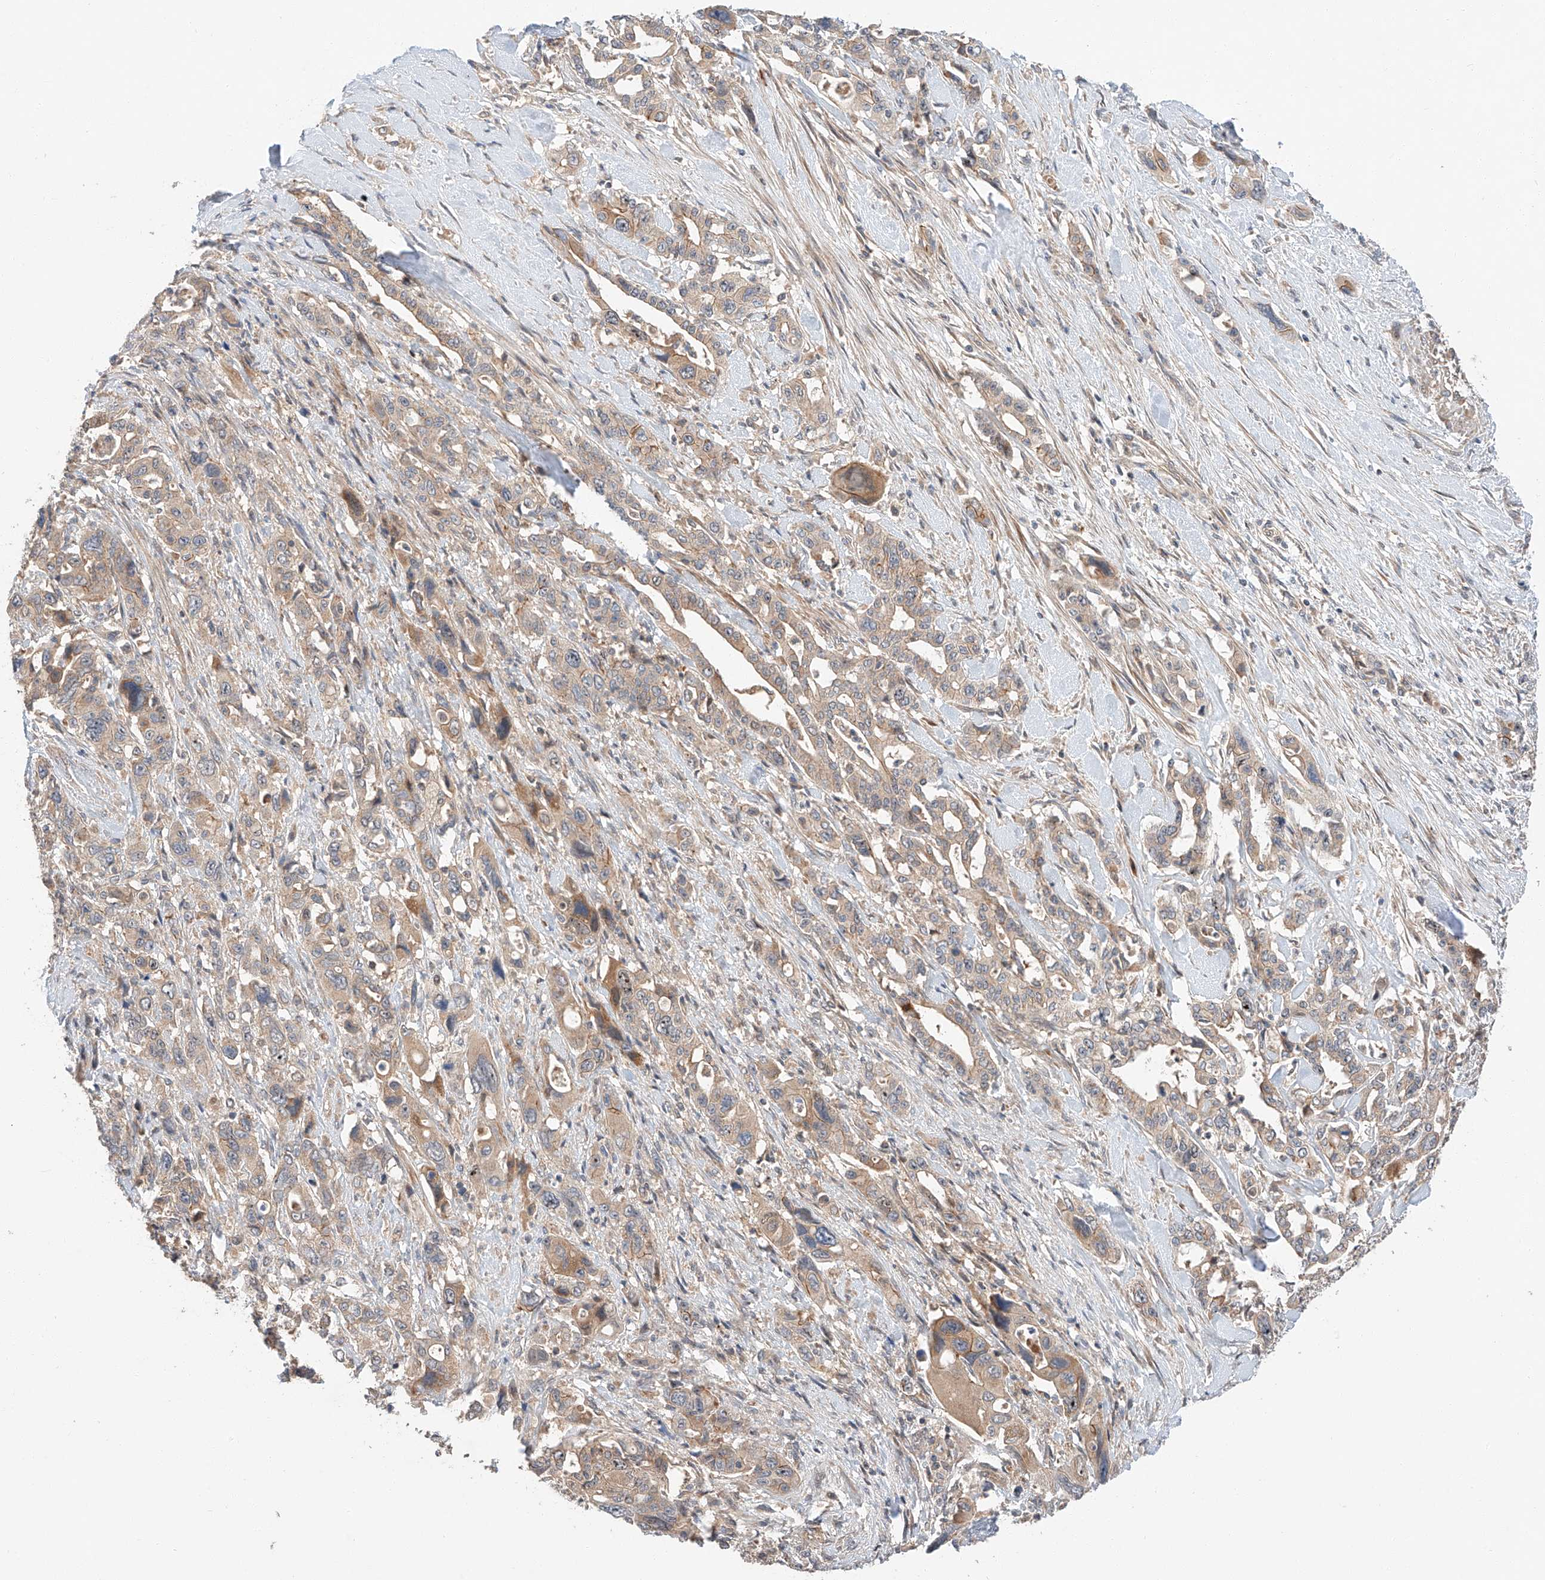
{"staining": {"intensity": "weak", "quantity": ">75%", "location": "cytoplasmic/membranous"}, "tissue": "pancreatic cancer", "cell_type": "Tumor cells", "image_type": "cancer", "snomed": [{"axis": "morphology", "description": "Adenocarcinoma, NOS"}, {"axis": "topography", "description": "Pancreas"}], "caption": "Brown immunohistochemical staining in pancreatic adenocarcinoma exhibits weak cytoplasmic/membranous positivity in about >75% of tumor cells.", "gene": "XPNPEP1", "patient": {"sex": "male", "age": 46}}